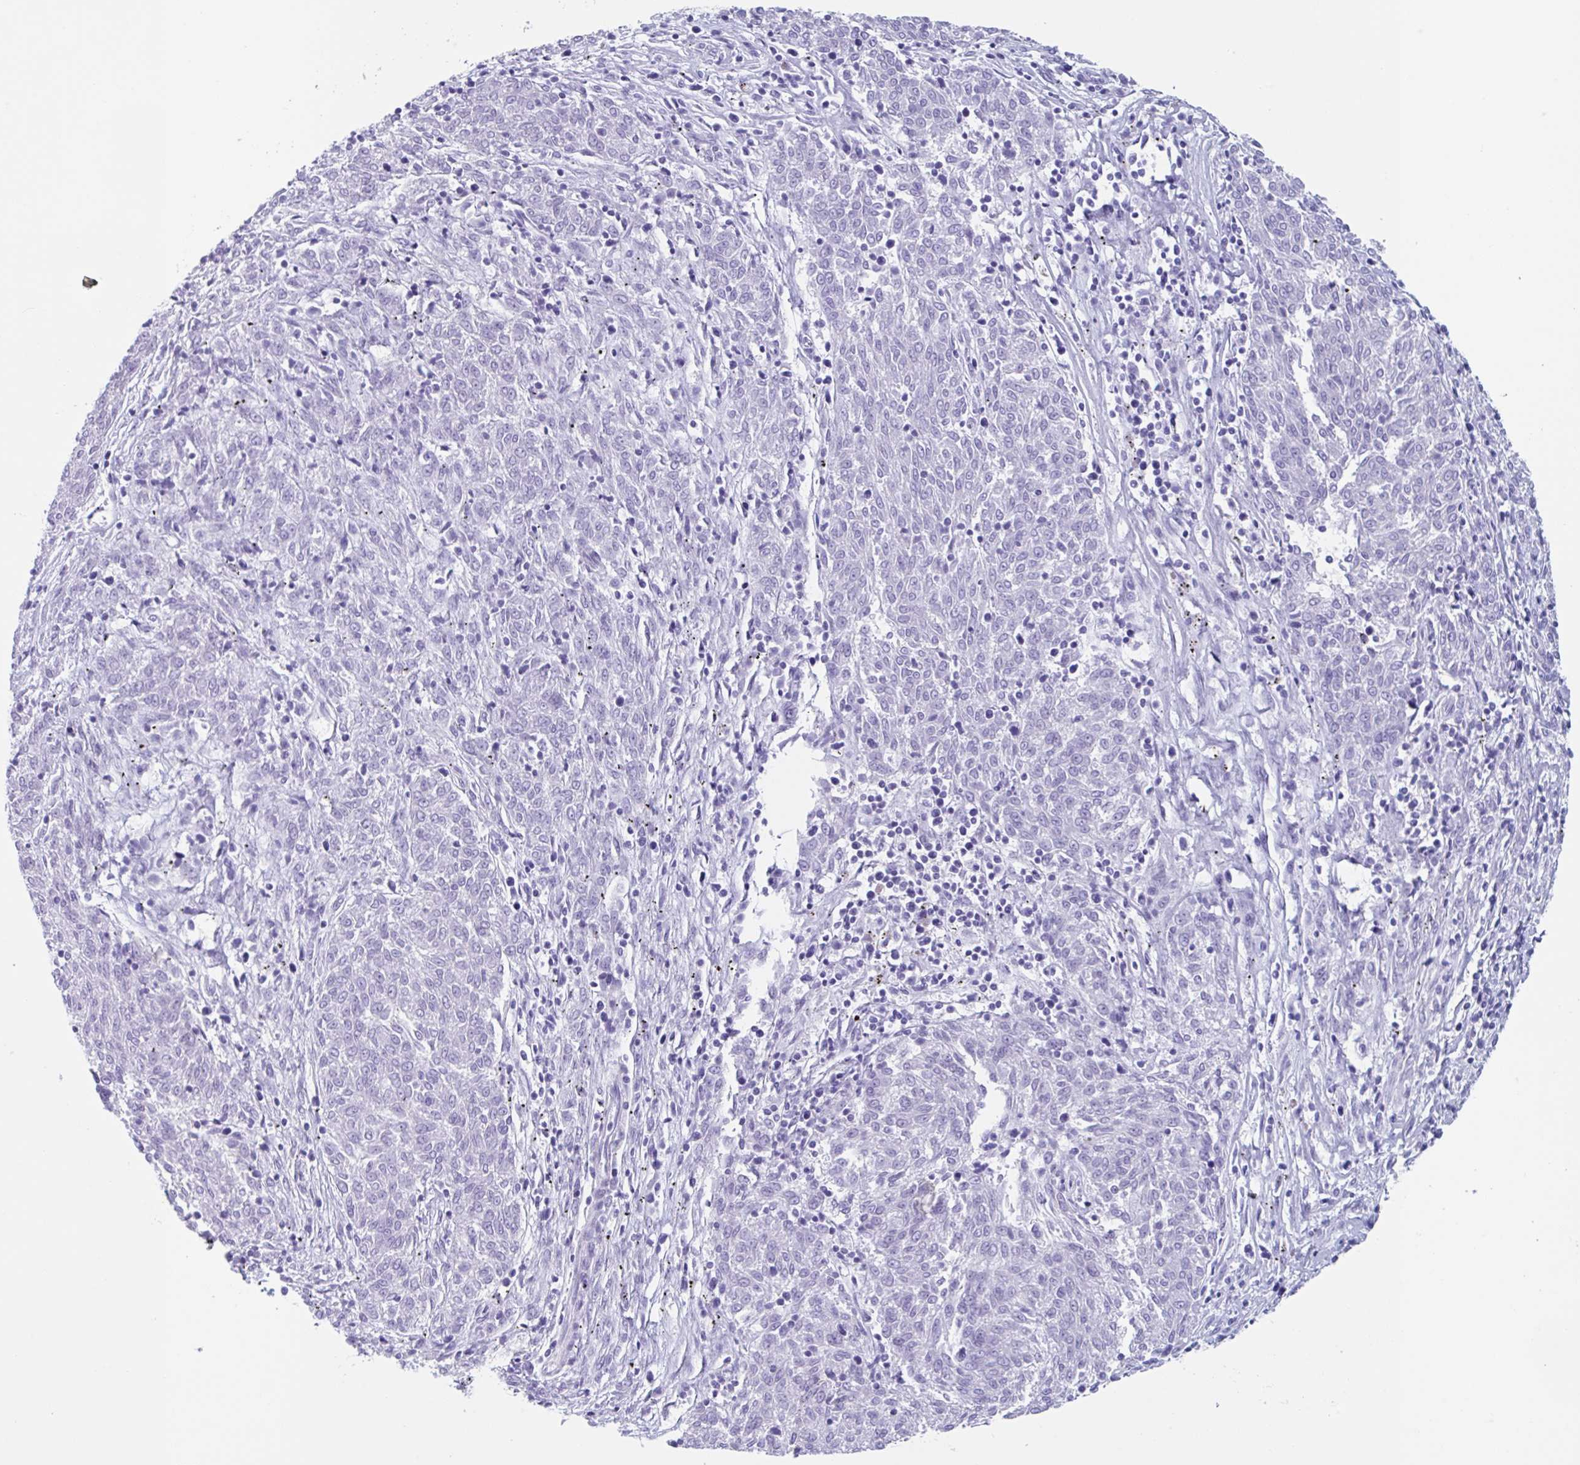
{"staining": {"intensity": "negative", "quantity": "none", "location": "none"}, "tissue": "melanoma", "cell_type": "Tumor cells", "image_type": "cancer", "snomed": [{"axis": "morphology", "description": "Malignant melanoma, NOS"}, {"axis": "topography", "description": "Skin"}], "caption": "Human melanoma stained for a protein using immunohistochemistry (IHC) displays no expression in tumor cells.", "gene": "TAS2R41", "patient": {"sex": "female", "age": 72}}